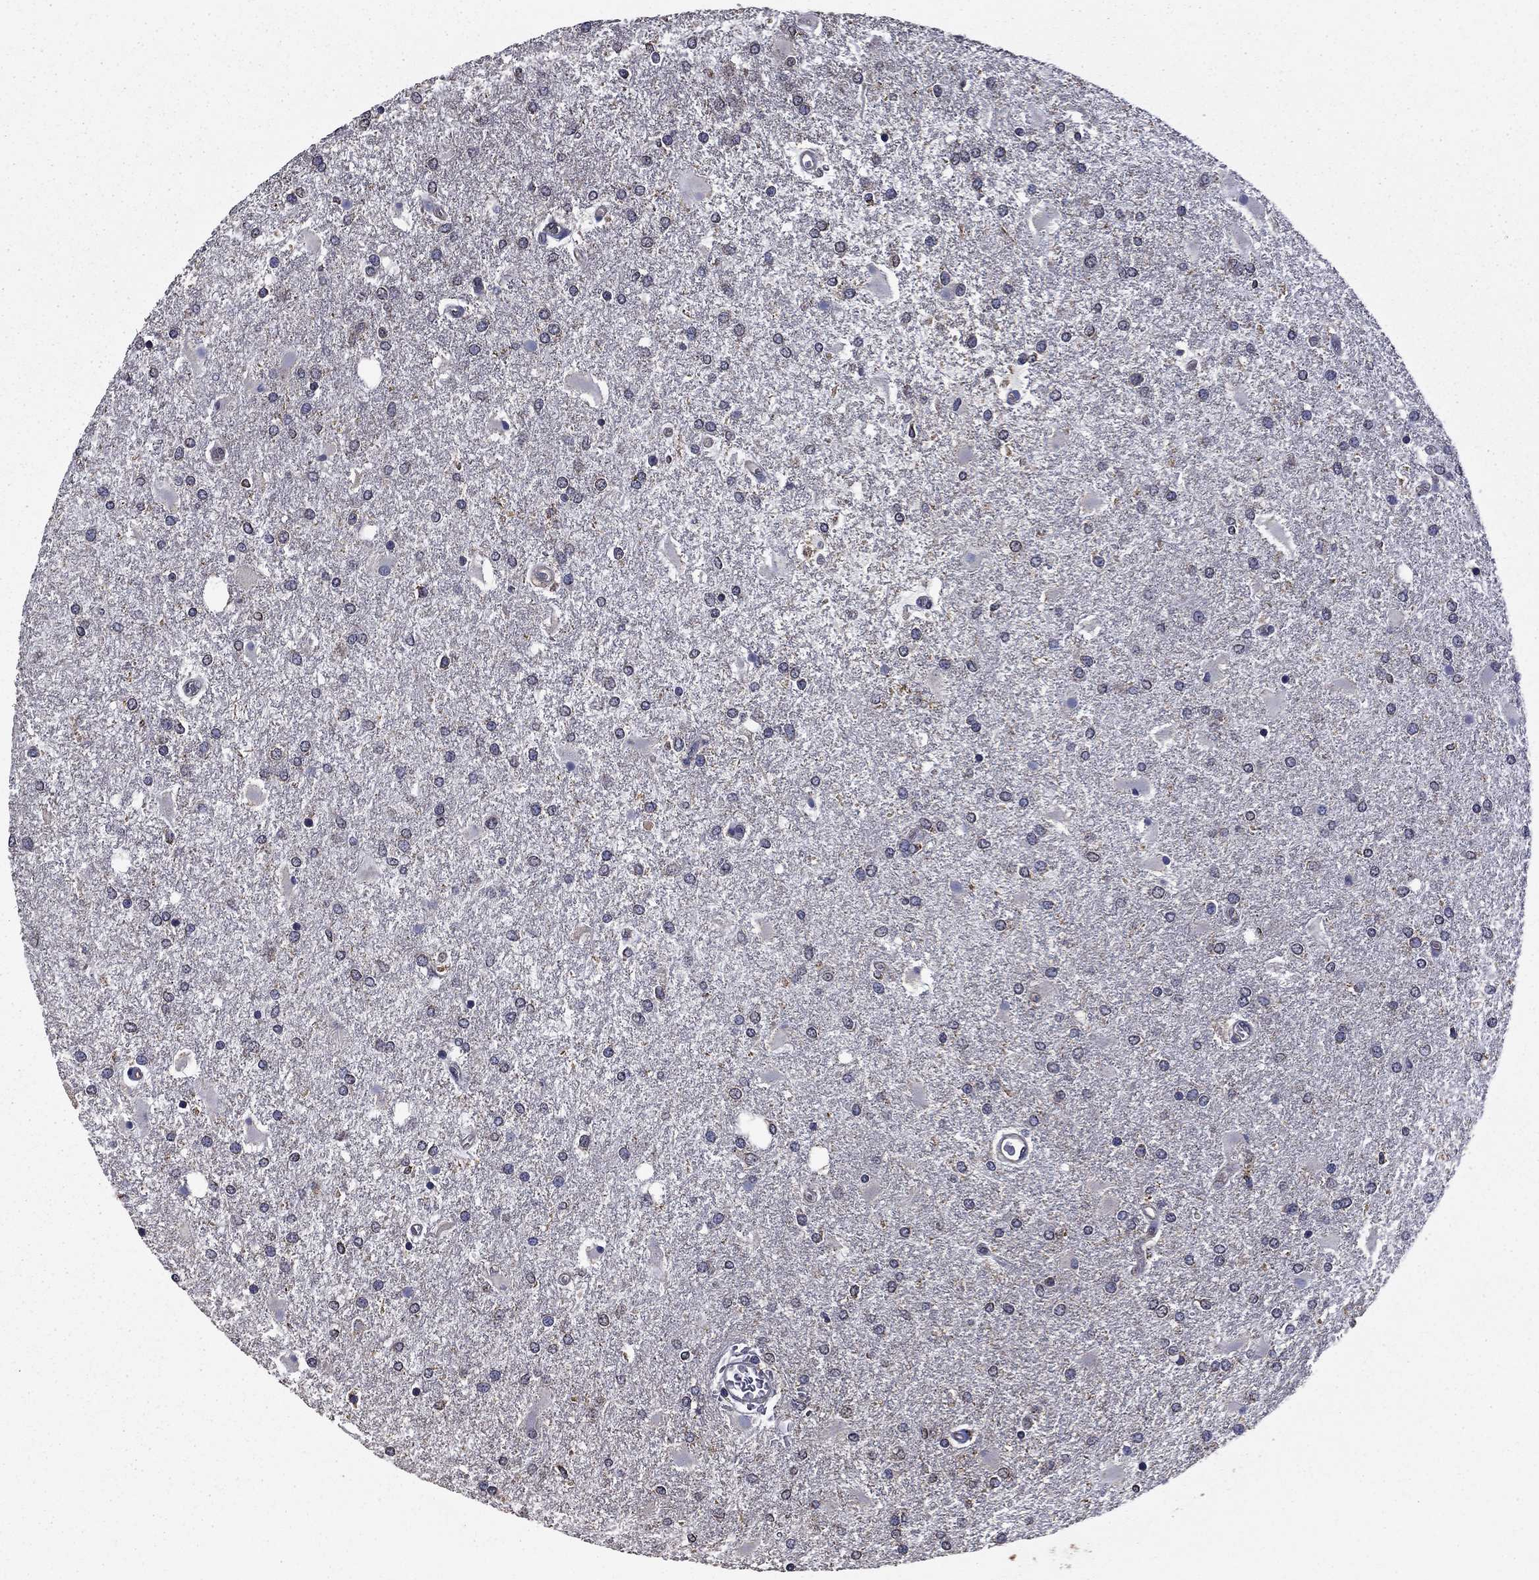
{"staining": {"intensity": "negative", "quantity": "none", "location": "none"}, "tissue": "glioma", "cell_type": "Tumor cells", "image_type": "cancer", "snomed": [{"axis": "morphology", "description": "Glioma, malignant, High grade"}, {"axis": "topography", "description": "Cerebral cortex"}], "caption": "The image shows no staining of tumor cells in malignant glioma (high-grade). (DAB IHC visualized using brightfield microscopy, high magnification).", "gene": "MFAP3L", "patient": {"sex": "male", "age": 79}}